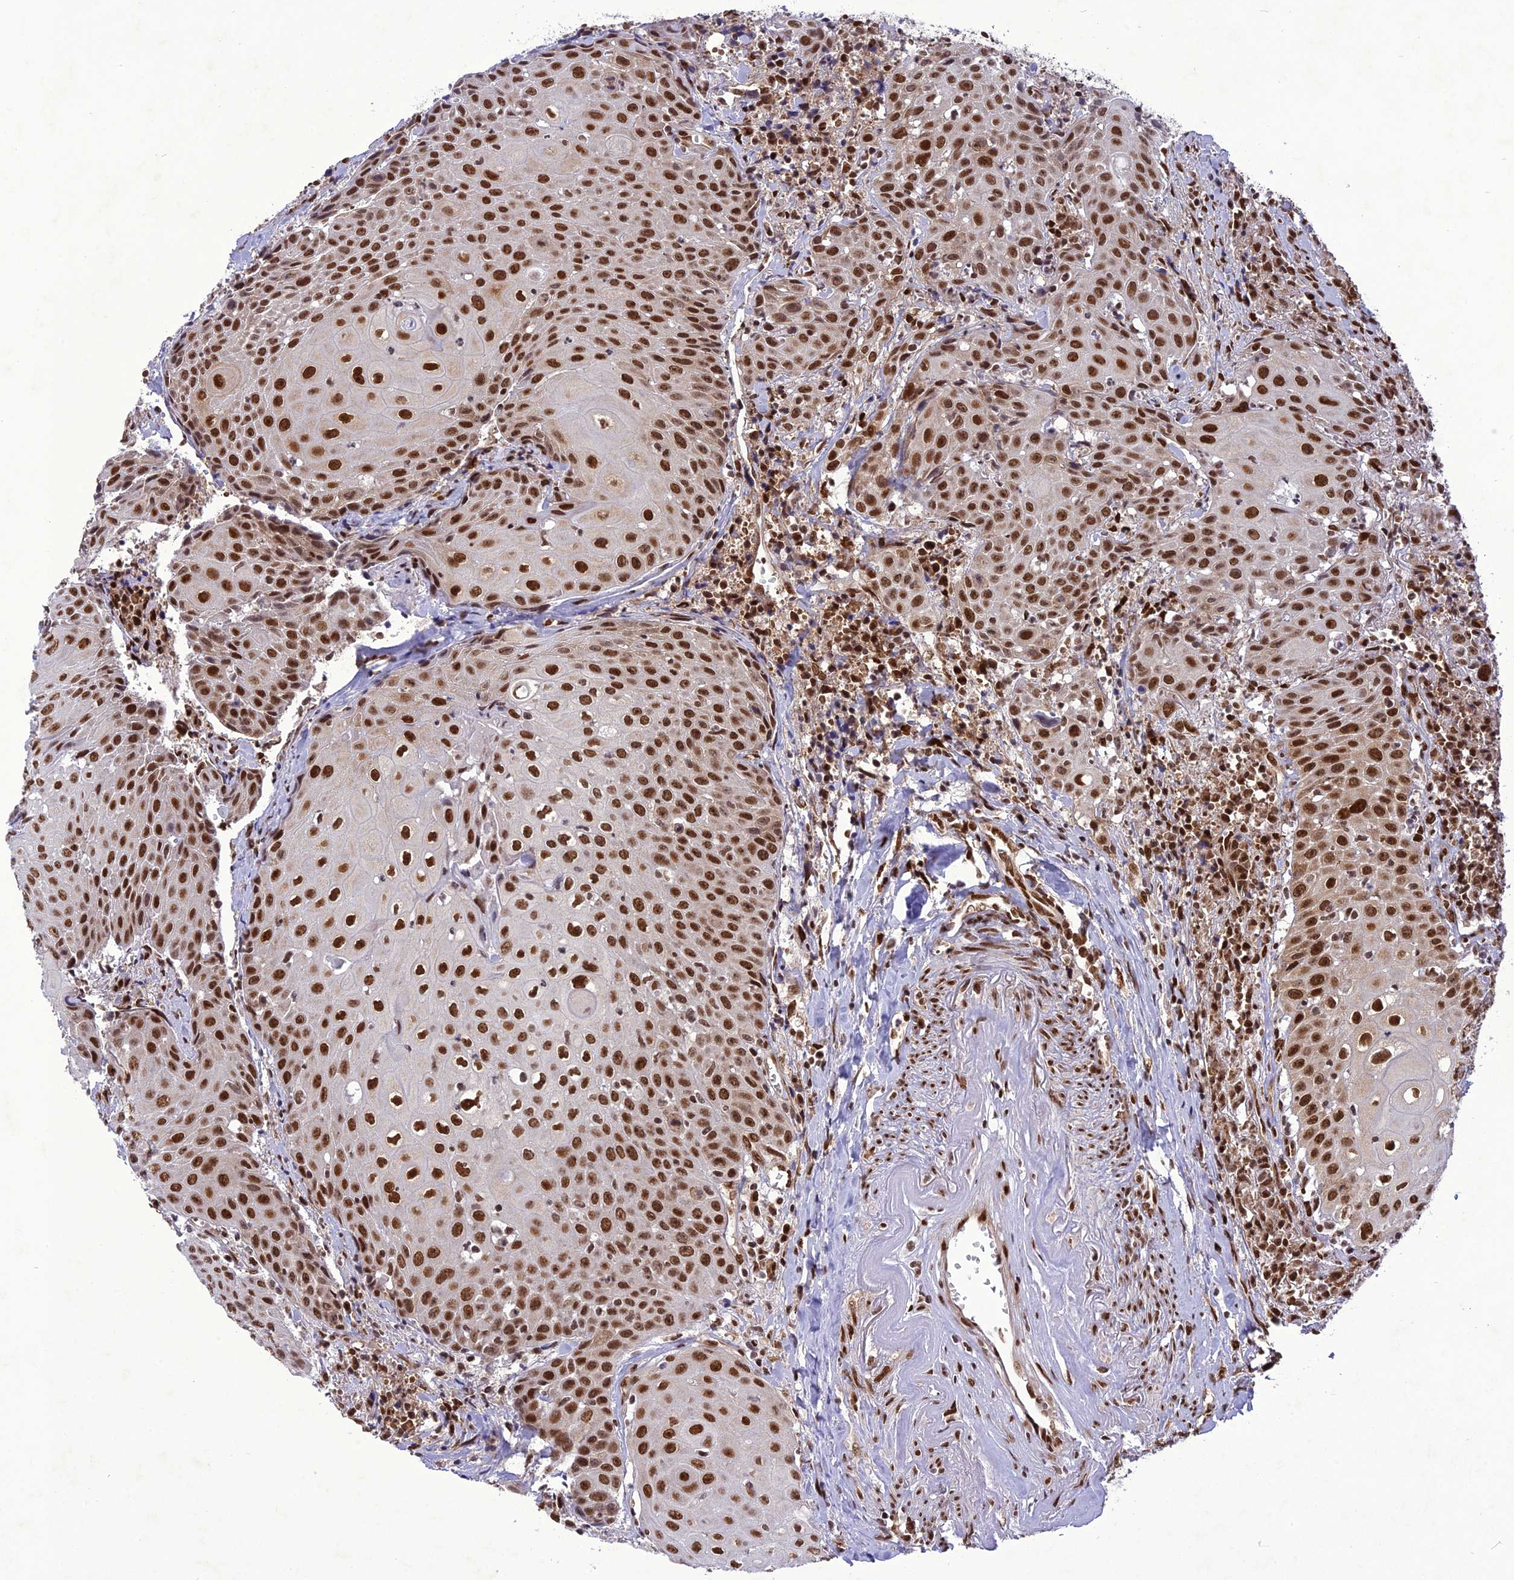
{"staining": {"intensity": "strong", "quantity": ">75%", "location": "nuclear"}, "tissue": "head and neck cancer", "cell_type": "Tumor cells", "image_type": "cancer", "snomed": [{"axis": "morphology", "description": "Squamous cell carcinoma, NOS"}, {"axis": "topography", "description": "Oral tissue"}, {"axis": "topography", "description": "Head-Neck"}], "caption": "A brown stain shows strong nuclear staining of a protein in head and neck cancer (squamous cell carcinoma) tumor cells.", "gene": "DDX1", "patient": {"sex": "female", "age": 82}}